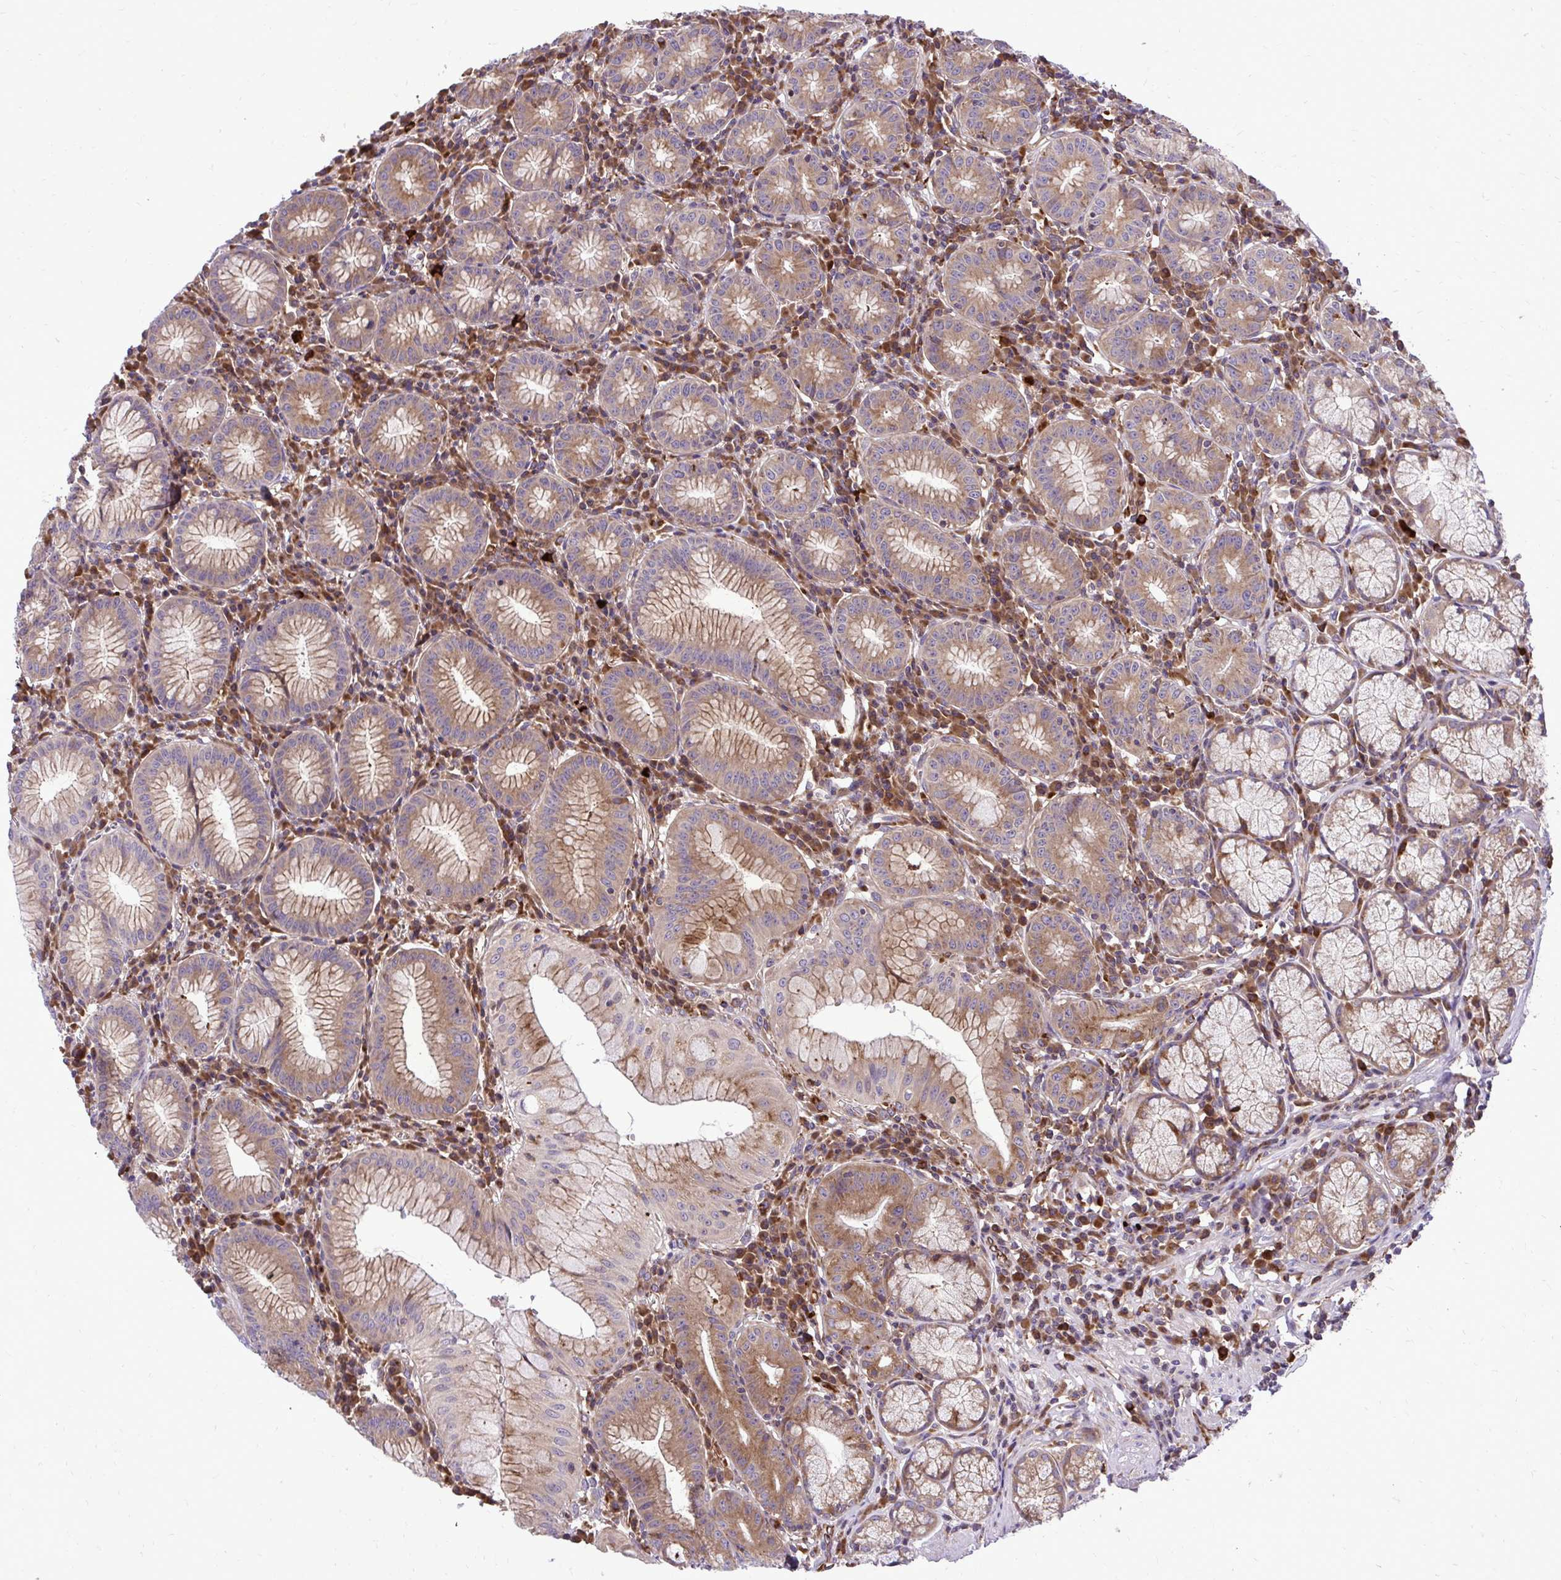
{"staining": {"intensity": "weak", "quantity": ">75%", "location": "cytoplasmic/membranous"}, "tissue": "stomach", "cell_type": "Glandular cells", "image_type": "normal", "snomed": [{"axis": "morphology", "description": "Normal tissue, NOS"}, {"axis": "topography", "description": "Stomach"}], "caption": "IHC (DAB (3,3'-diaminobenzidine)) staining of benign human stomach exhibits weak cytoplasmic/membranous protein staining in about >75% of glandular cells.", "gene": "PAIP2", "patient": {"sex": "male", "age": 55}}